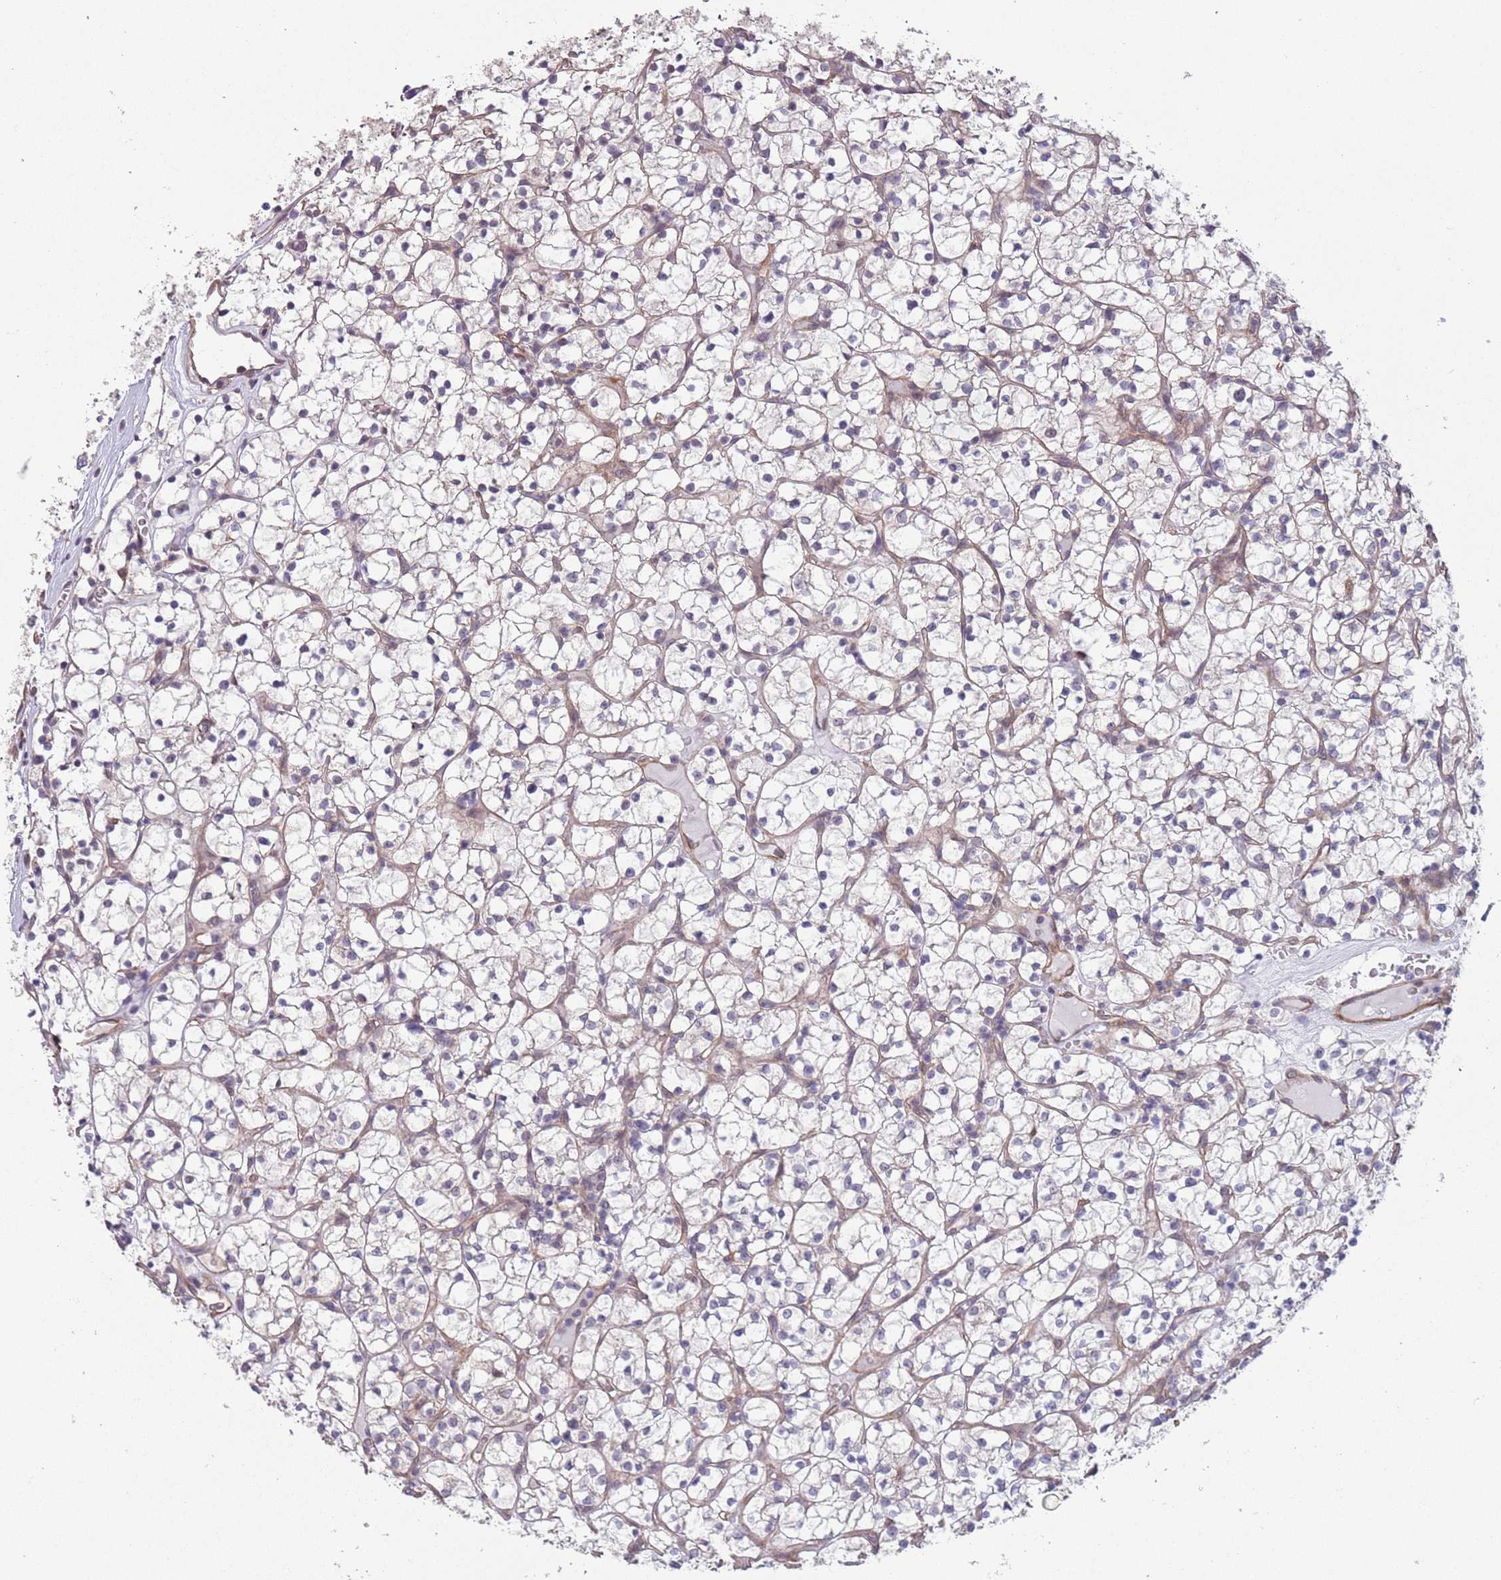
{"staining": {"intensity": "negative", "quantity": "none", "location": "none"}, "tissue": "renal cancer", "cell_type": "Tumor cells", "image_type": "cancer", "snomed": [{"axis": "morphology", "description": "Adenocarcinoma, NOS"}, {"axis": "topography", "description": "Kidney"}], "caption": "Renal cancer (adenocarcinoma) stained for a protein using IHC shows no staining tumor cells.", "gene": "CREBZF", "patient": {"sex": "female", "age": 64}}